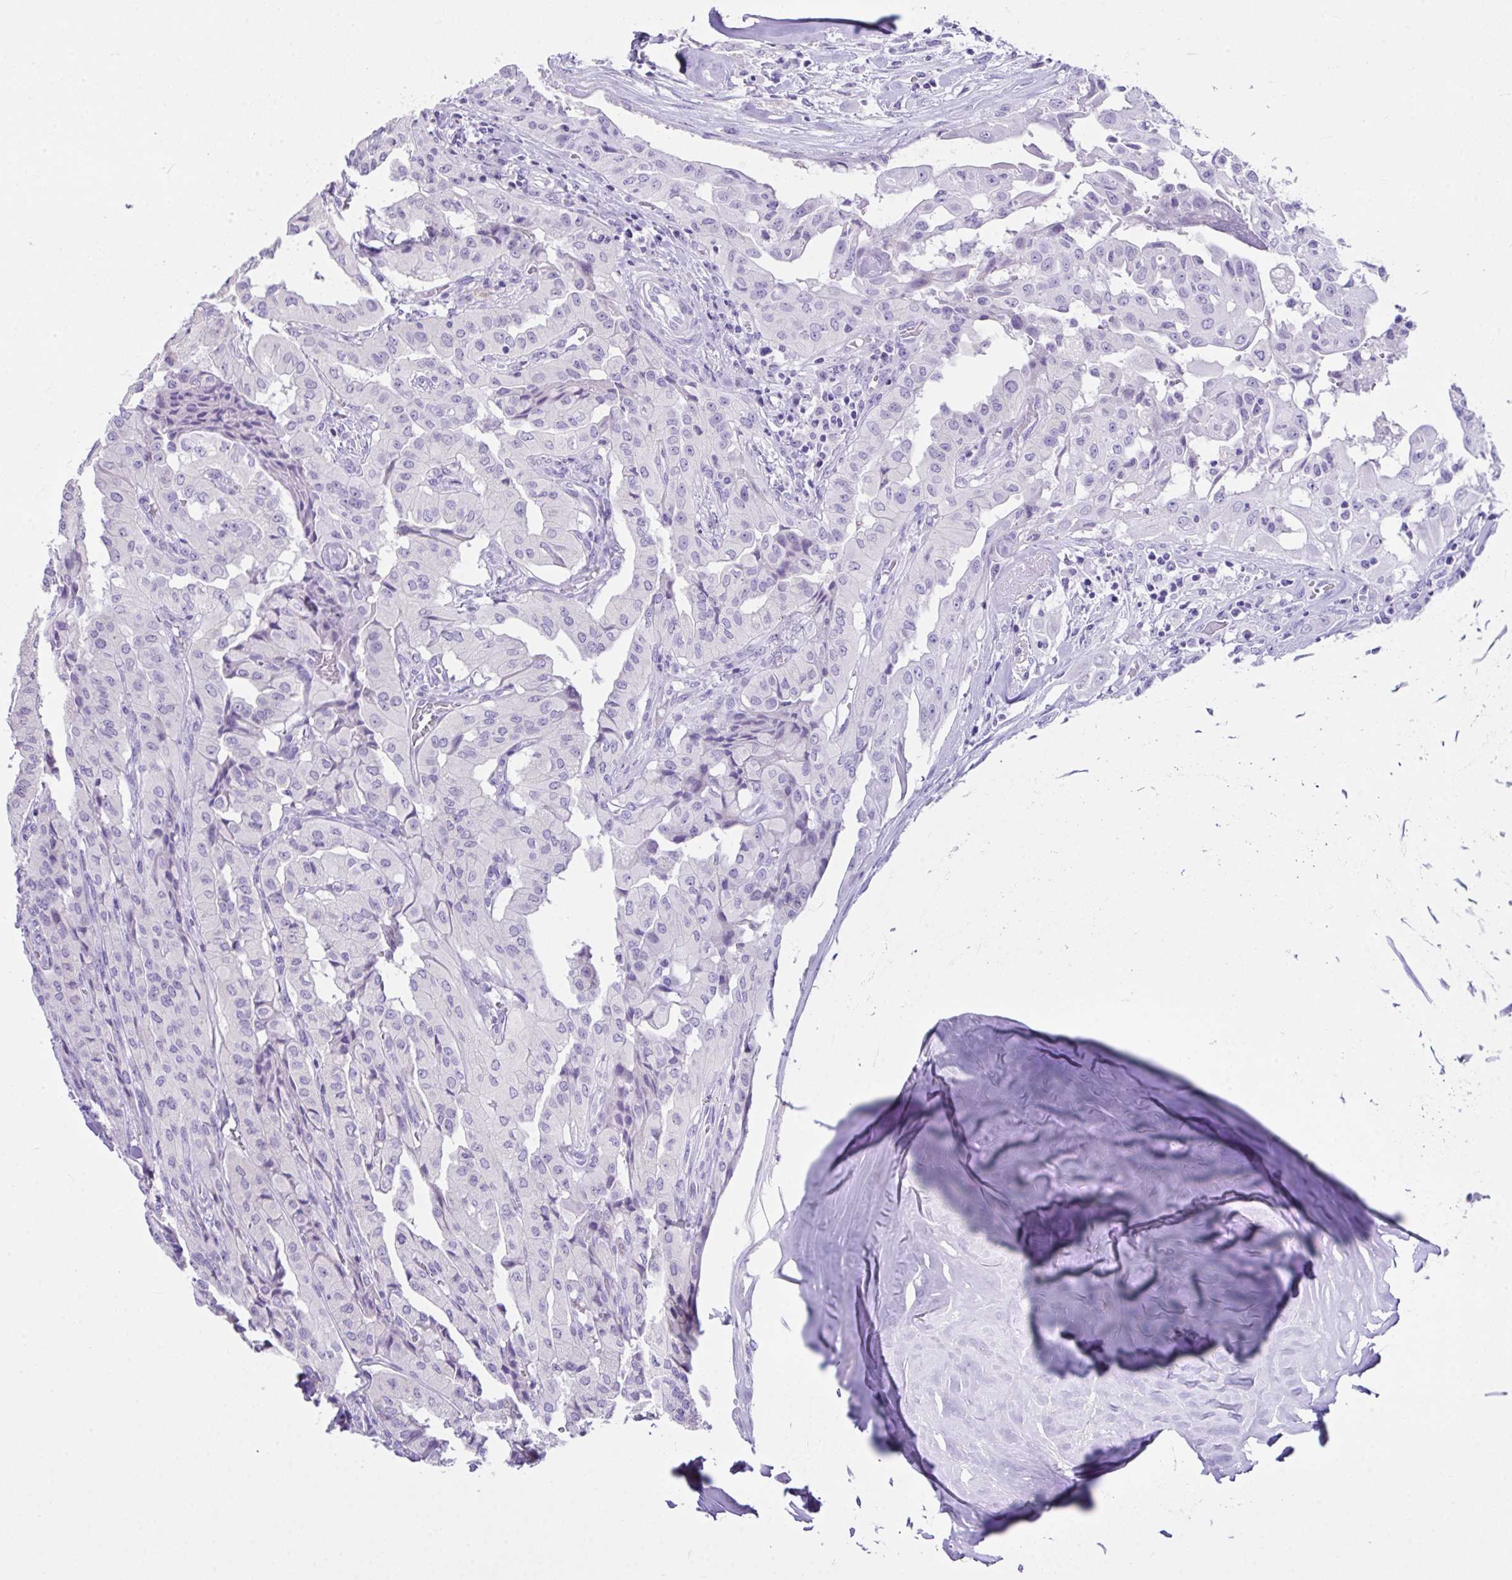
{"staining": {"intensity": "negative", "quantity": "none", "location": "none"}, "tissue": "thyroid cancer", "cell_type": "Tumor cells", "image_type": "cancer", "snomed": [{"axis": "morphology", "description": "Papillary adenocarcinoma, NOS"}, {"axis": "topography", "description": "Thyroid gland"}], "caption": "A photomicrograph of thyroid cancer stained for a protein displays no brown staining in tumor cells.", "gene": "LGALS4", "patient": {"sex": "female", "age": 59}}